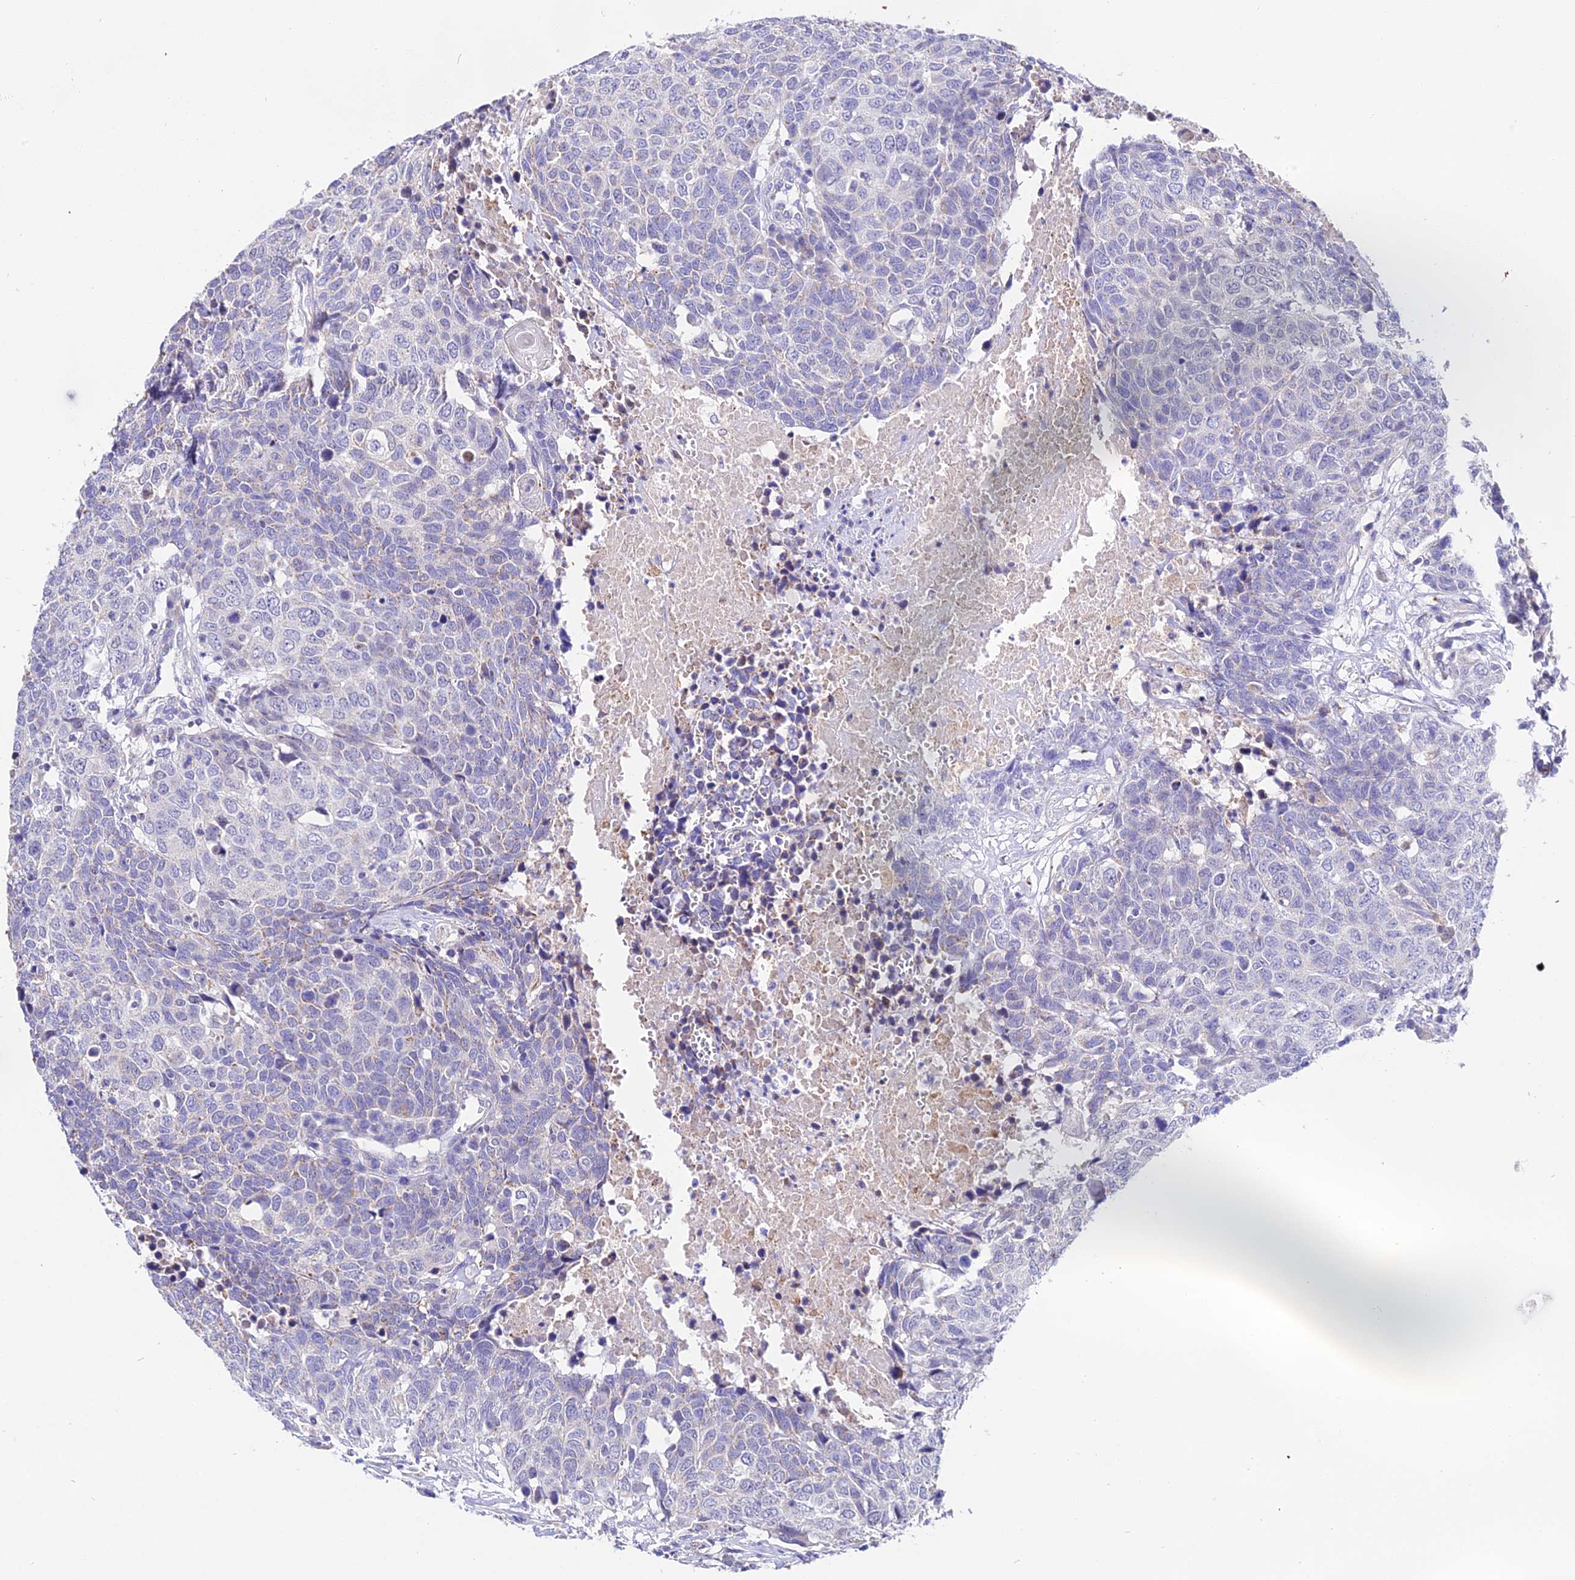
{"staining": {"intensity": "negative", "quantity": "none", "location": "none"}, "tissue": "head and neck cancer", "cell_type": "Tumor cells", "image_type": "cancer", "snomed": [{"axis": "morphology", "description": "Squamous cell carcinoma, NOS"}, {"axis": "topography", "description": "Head-Neck"}], "caption": "Squamous cell carcinoma (head and neck) was stained to show a protein in brown. There is no significant staining in tumor cells. (Brightfield microscopy of DAB immunohistochemistry (IHC) at high magnification).", "gene": "PPP2R2C", "patient": {"sex": "male", "age": 66}}